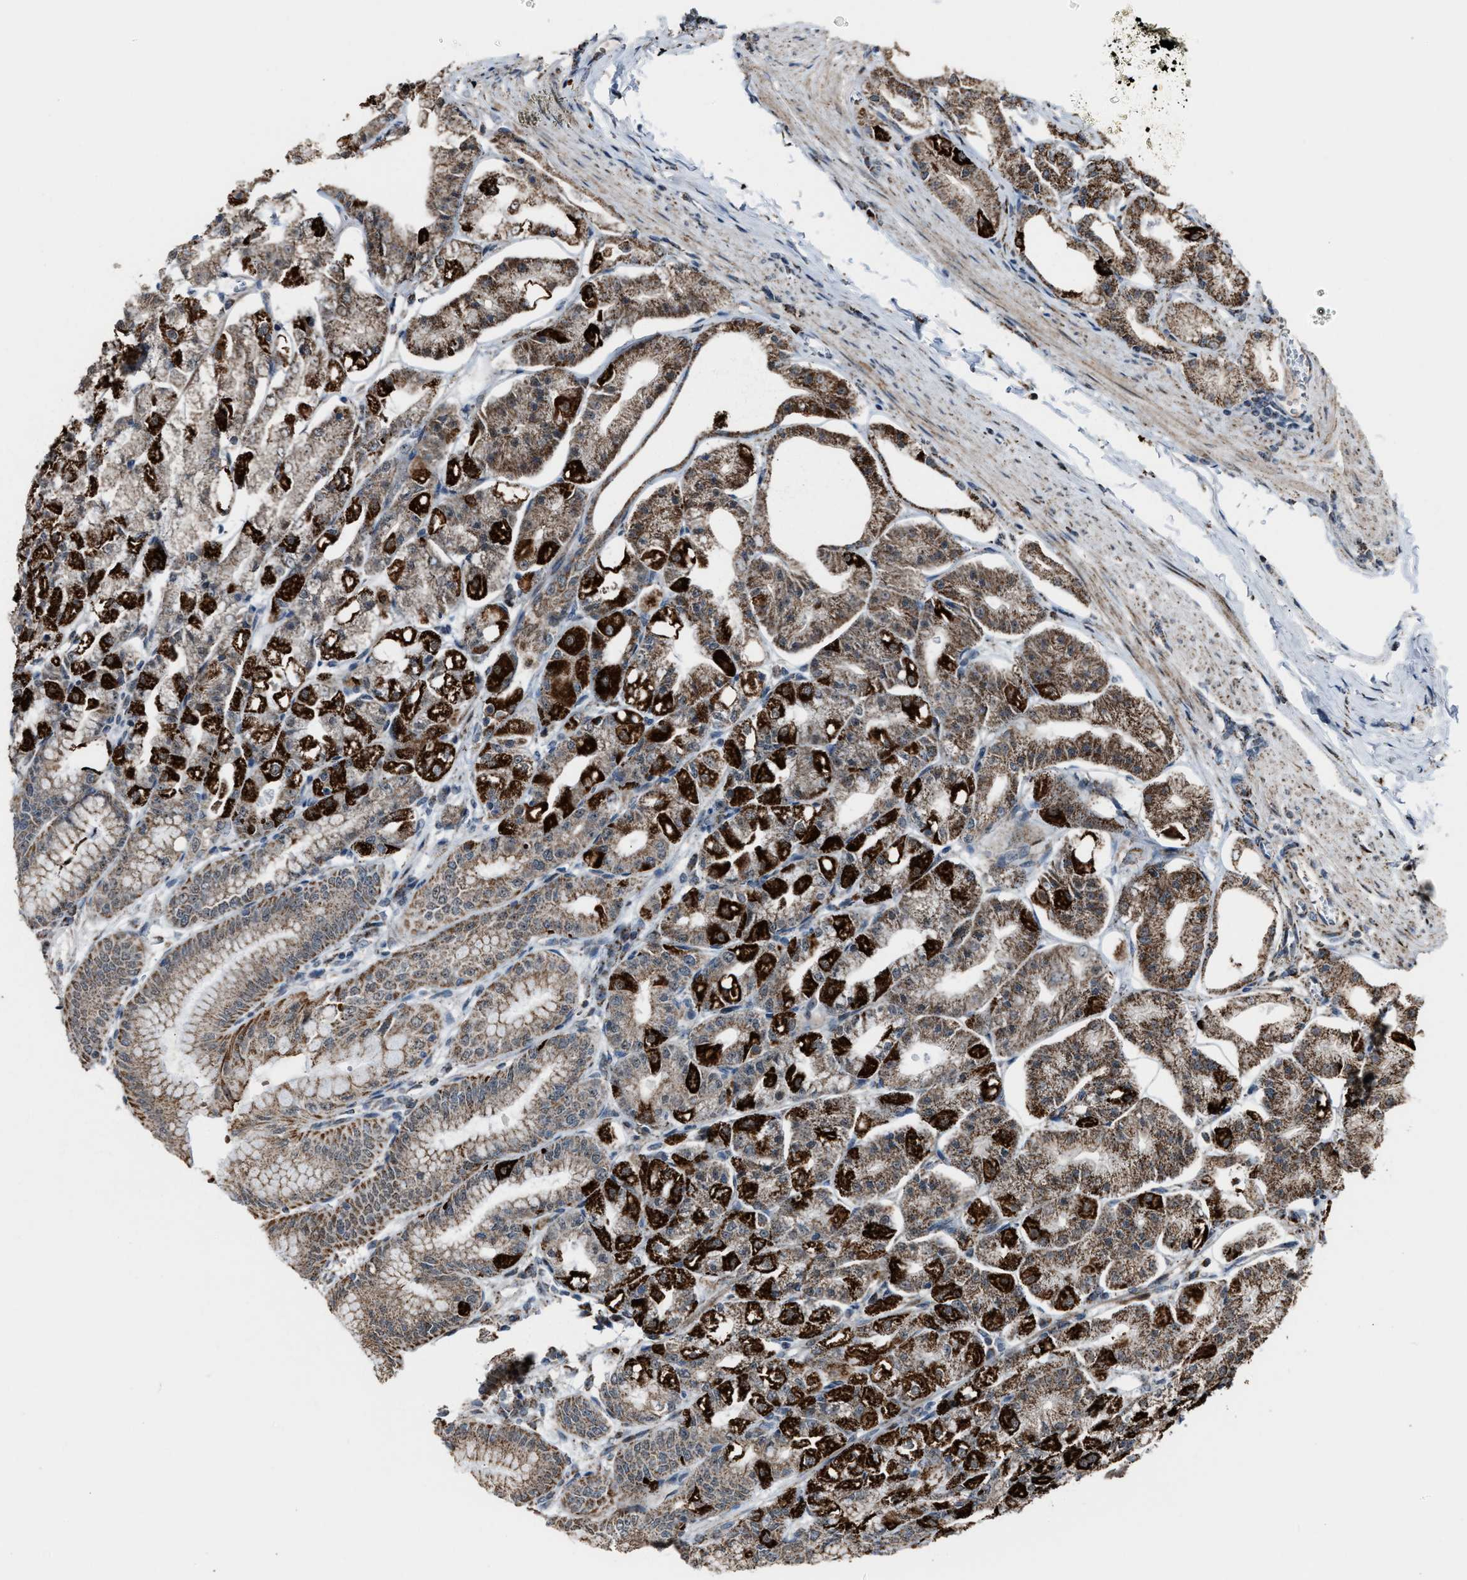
{"staining": {"intensity": "strong", "quantity": "25%-75%", "location": "cytoplasmic/membranous"}, "tissue": "stomach", "cell_type": "Glandular cells", "image_type": "normal", "snomed": [{"axis": "morphology", "description": "Normal tissue, NOS"}, {"axis": "topography", "description": "Stomach, lower"}], "caption": "Strong cytoplasmic/membranous staining is present in approximately 25%-75% of glandular cells in unremarkable stomach.", "gene": "CHN2", "patient": {"sex": "male", "age": 71}}